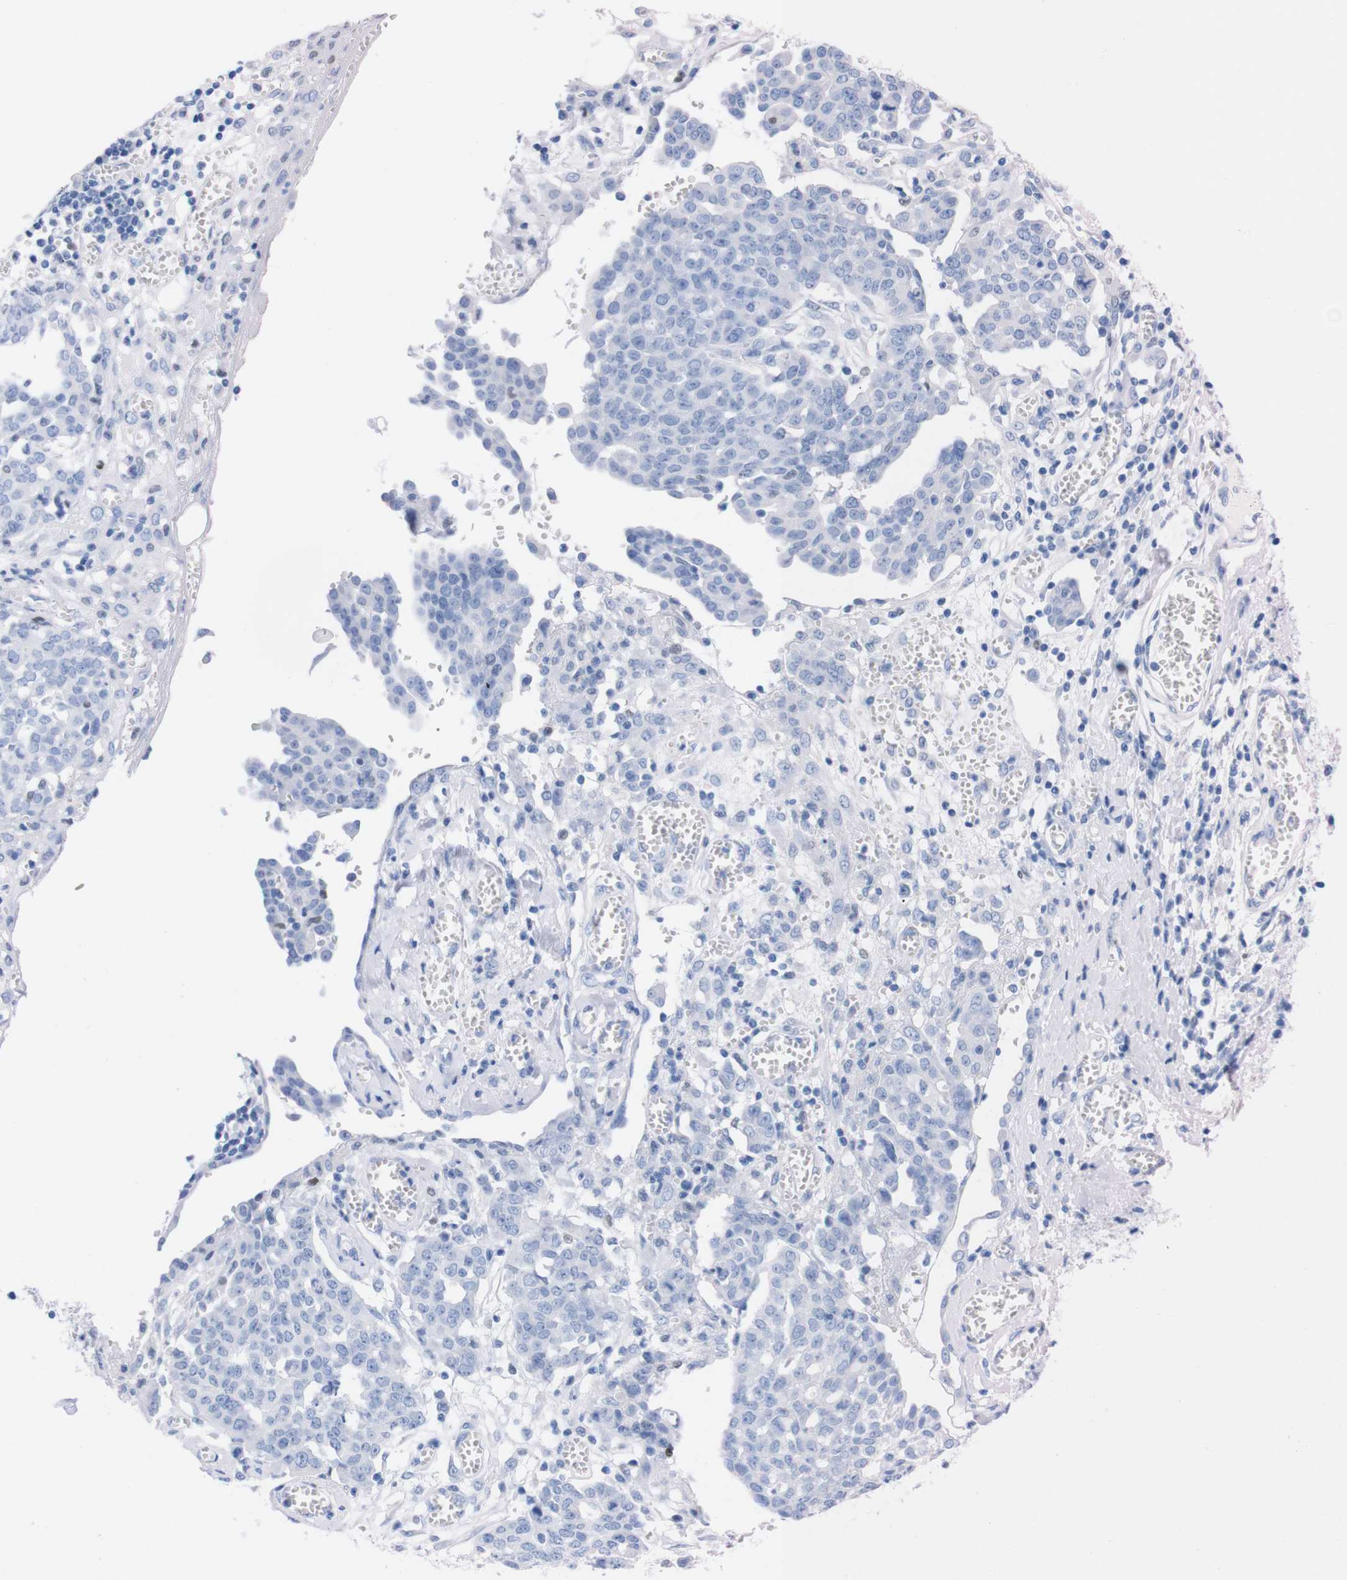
{"staining": {"intensity": "negative", "quantity": "none", "location": "none"}, "tissue": "ovarian cancer", "cell_type": "Tumor cells", "image_type": "cancer", "snomed": [{"axis": "morphology", "description": "Cystadenocarcinoma, serous, NOS"}, {"axis": "topography", "description": "Soft tissue"}, {"axis": "topography", "description": "Ovary"}], "caption": "A histopathology image of human serous cystadenocarcinoma (ovarian) is negative for staining in tumor cells.", "gene": "P2RY12", "patient": {"sex": "female", "age": 57}}